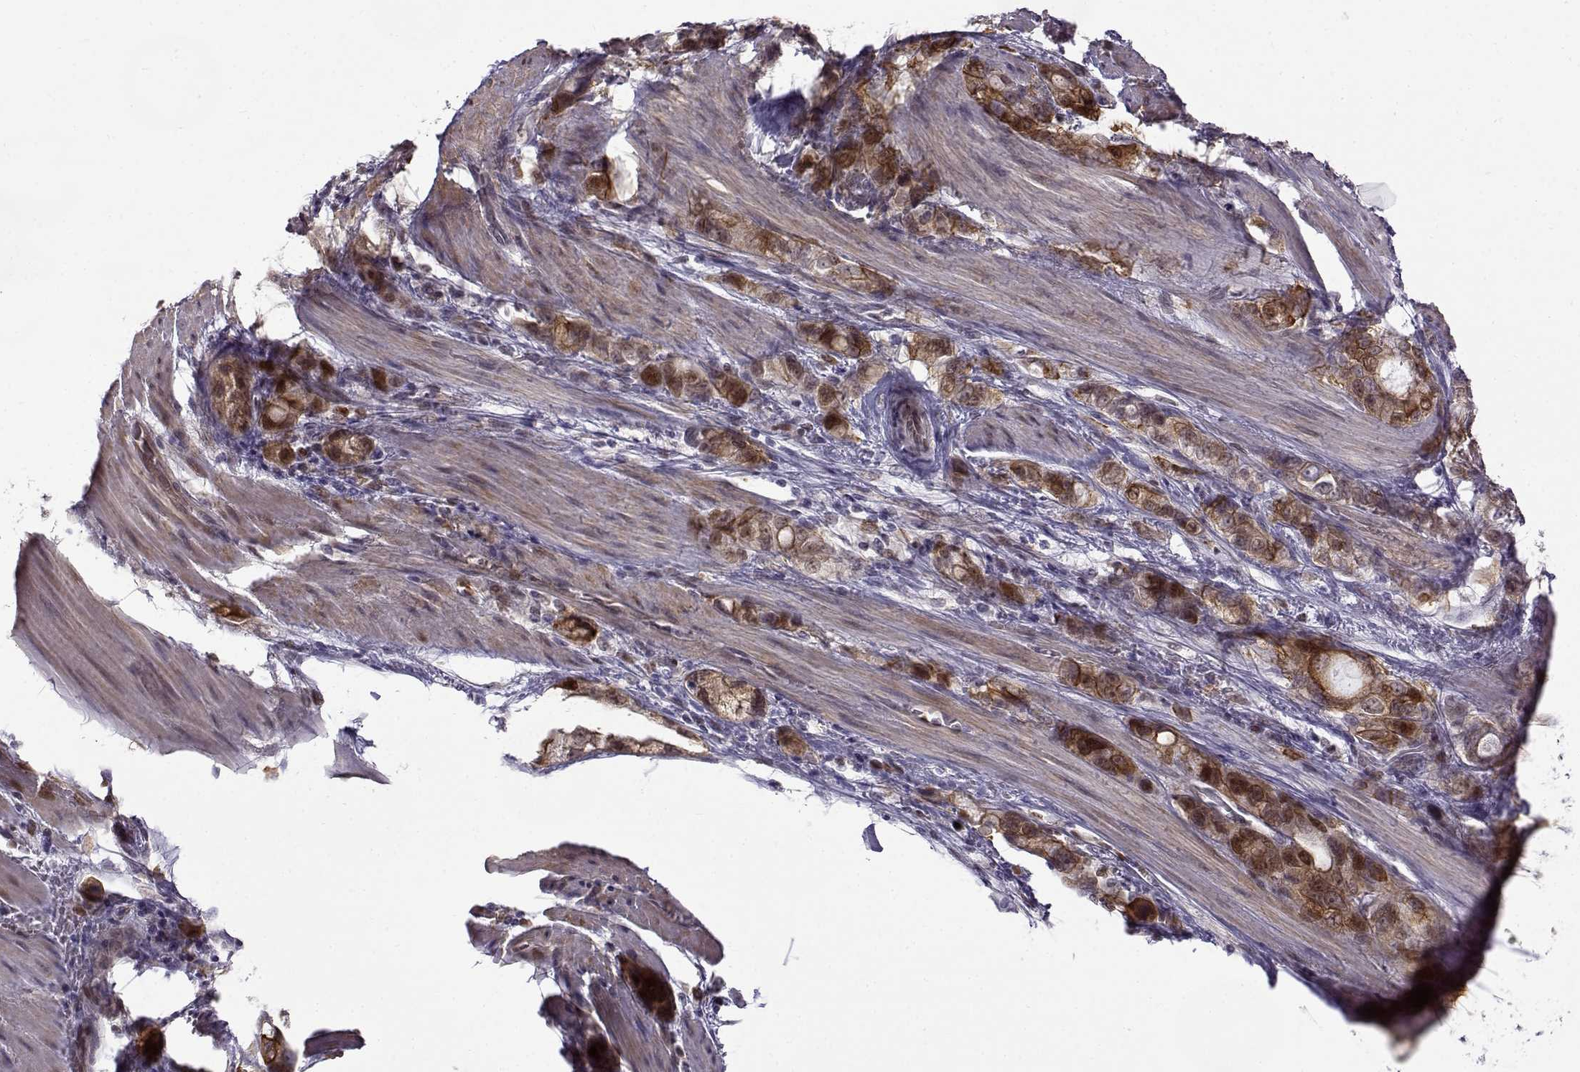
{"staining": {"intensity": "strong", "quantity": "25%-75%", "location": "cytoplasmic/membranous"}, "tissue": "stomach cancer", "cell_type": "Tumor cells", "image_type": "cancer", "snomed": [{"axis": "morphology", "description": "Adenocarcinoma, NOS"}, {"axis": "topography", "description": "Stomach"}], "caption": "Adenocarcinoma (stomach) was stained to show a protein in brown. There is high levels of strong cytoplasmic/membranous expression in approximately 25%-75% of tumor cells.", "gene": "BACH1", "patient": {"sex": "male", "age": 63}}